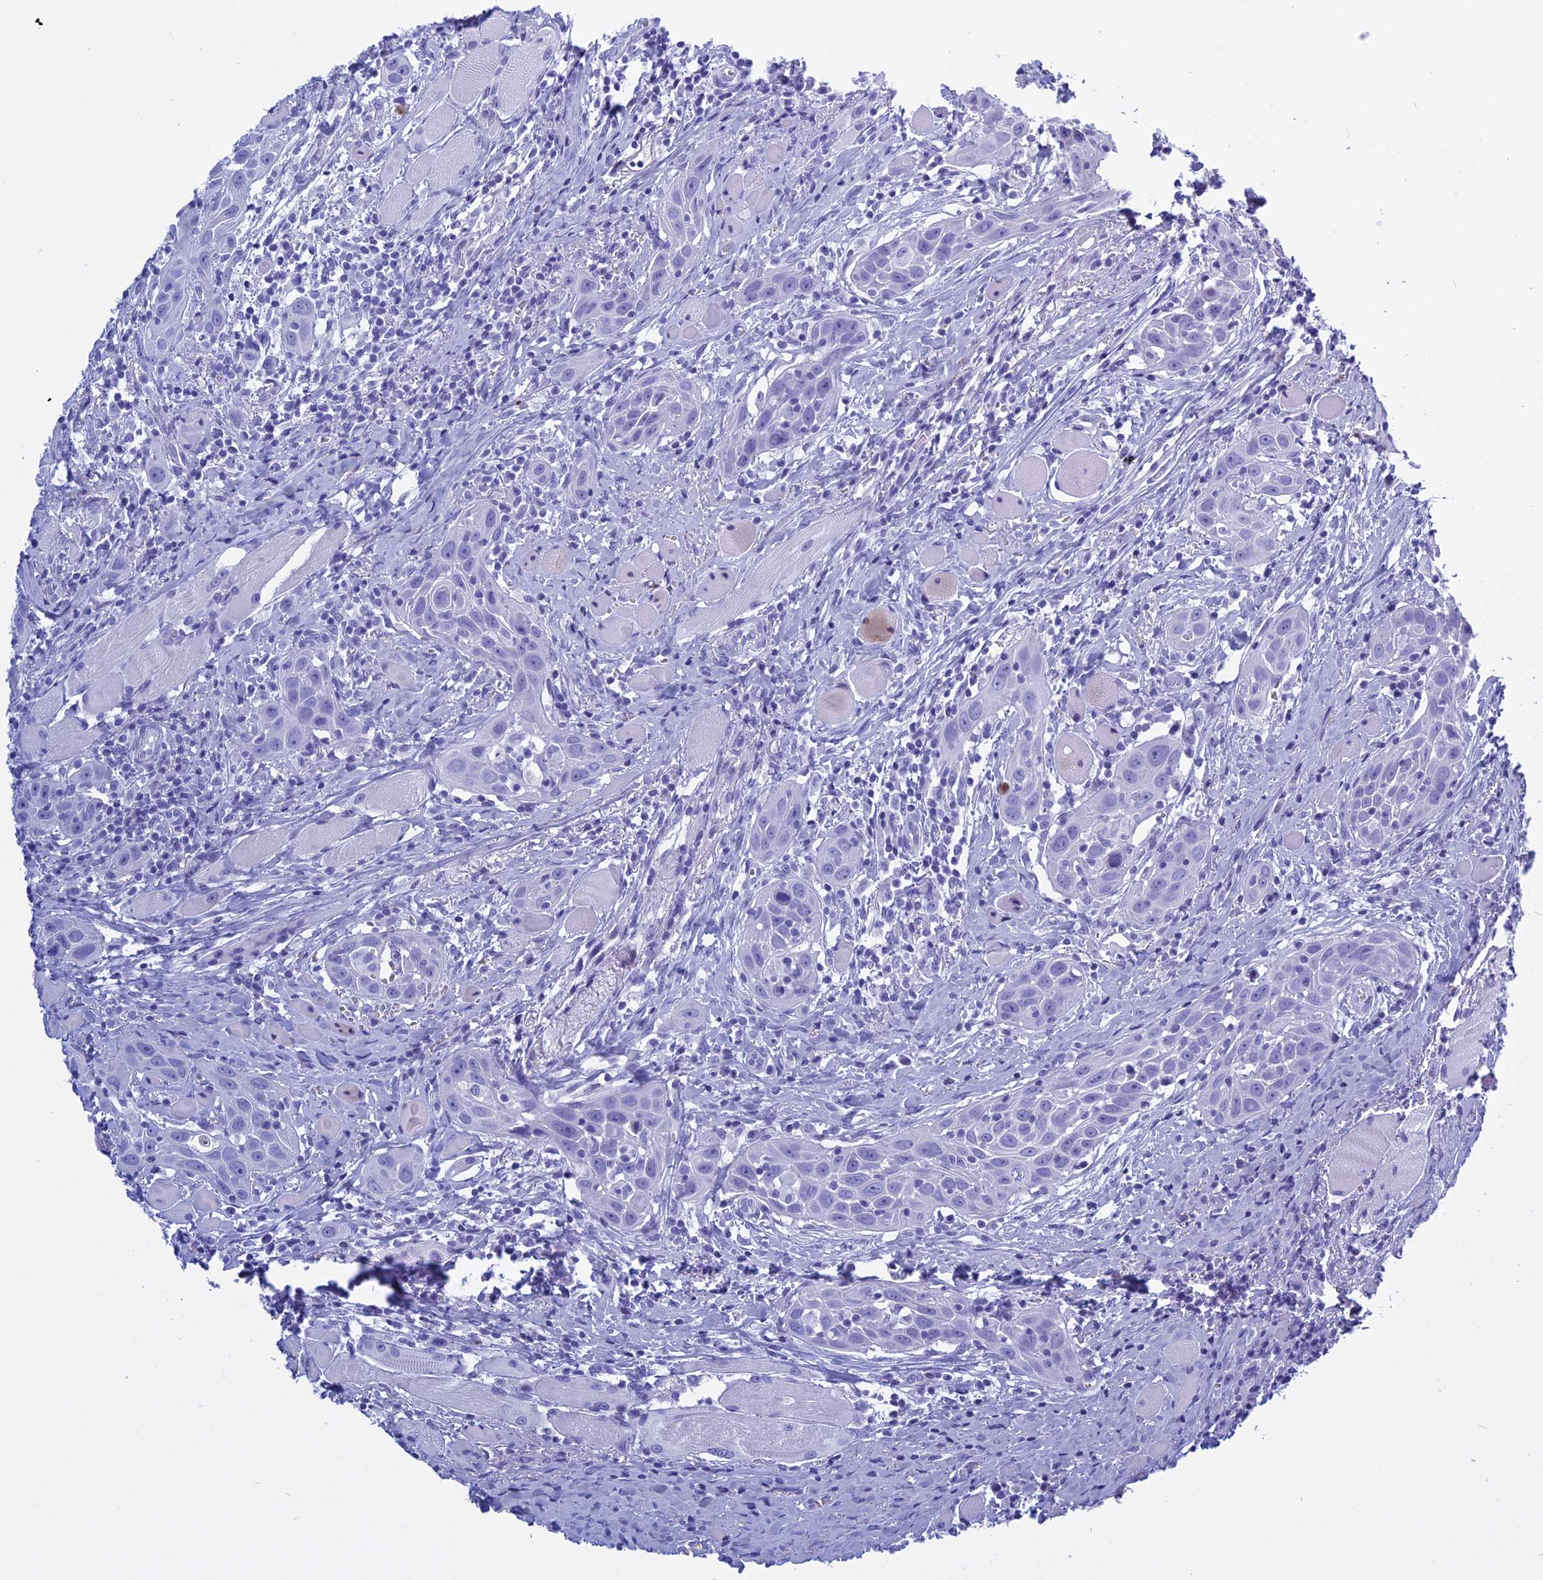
{"staining": {"intensity": "negative", "quantity": "none", "location": "none"}, "tissue": "head and neck cancer", "cell_type": "Tumor cells", "image_type": "cancer", "snomed": [{"axis": "morphology", "description": "Squamous cell carcinoma, NOS"}, {"axis": "topography", "description": "Oral tissue"}, {"axis": "topography", "description": "Head-Neck"}], "caption": "An image of squamous cell carcinoma (head and neck) stained for a protein reveals no brown staining in tumor cells.", "gene": "KCTD21", "patient": {"sex": "female", "age": 50}}